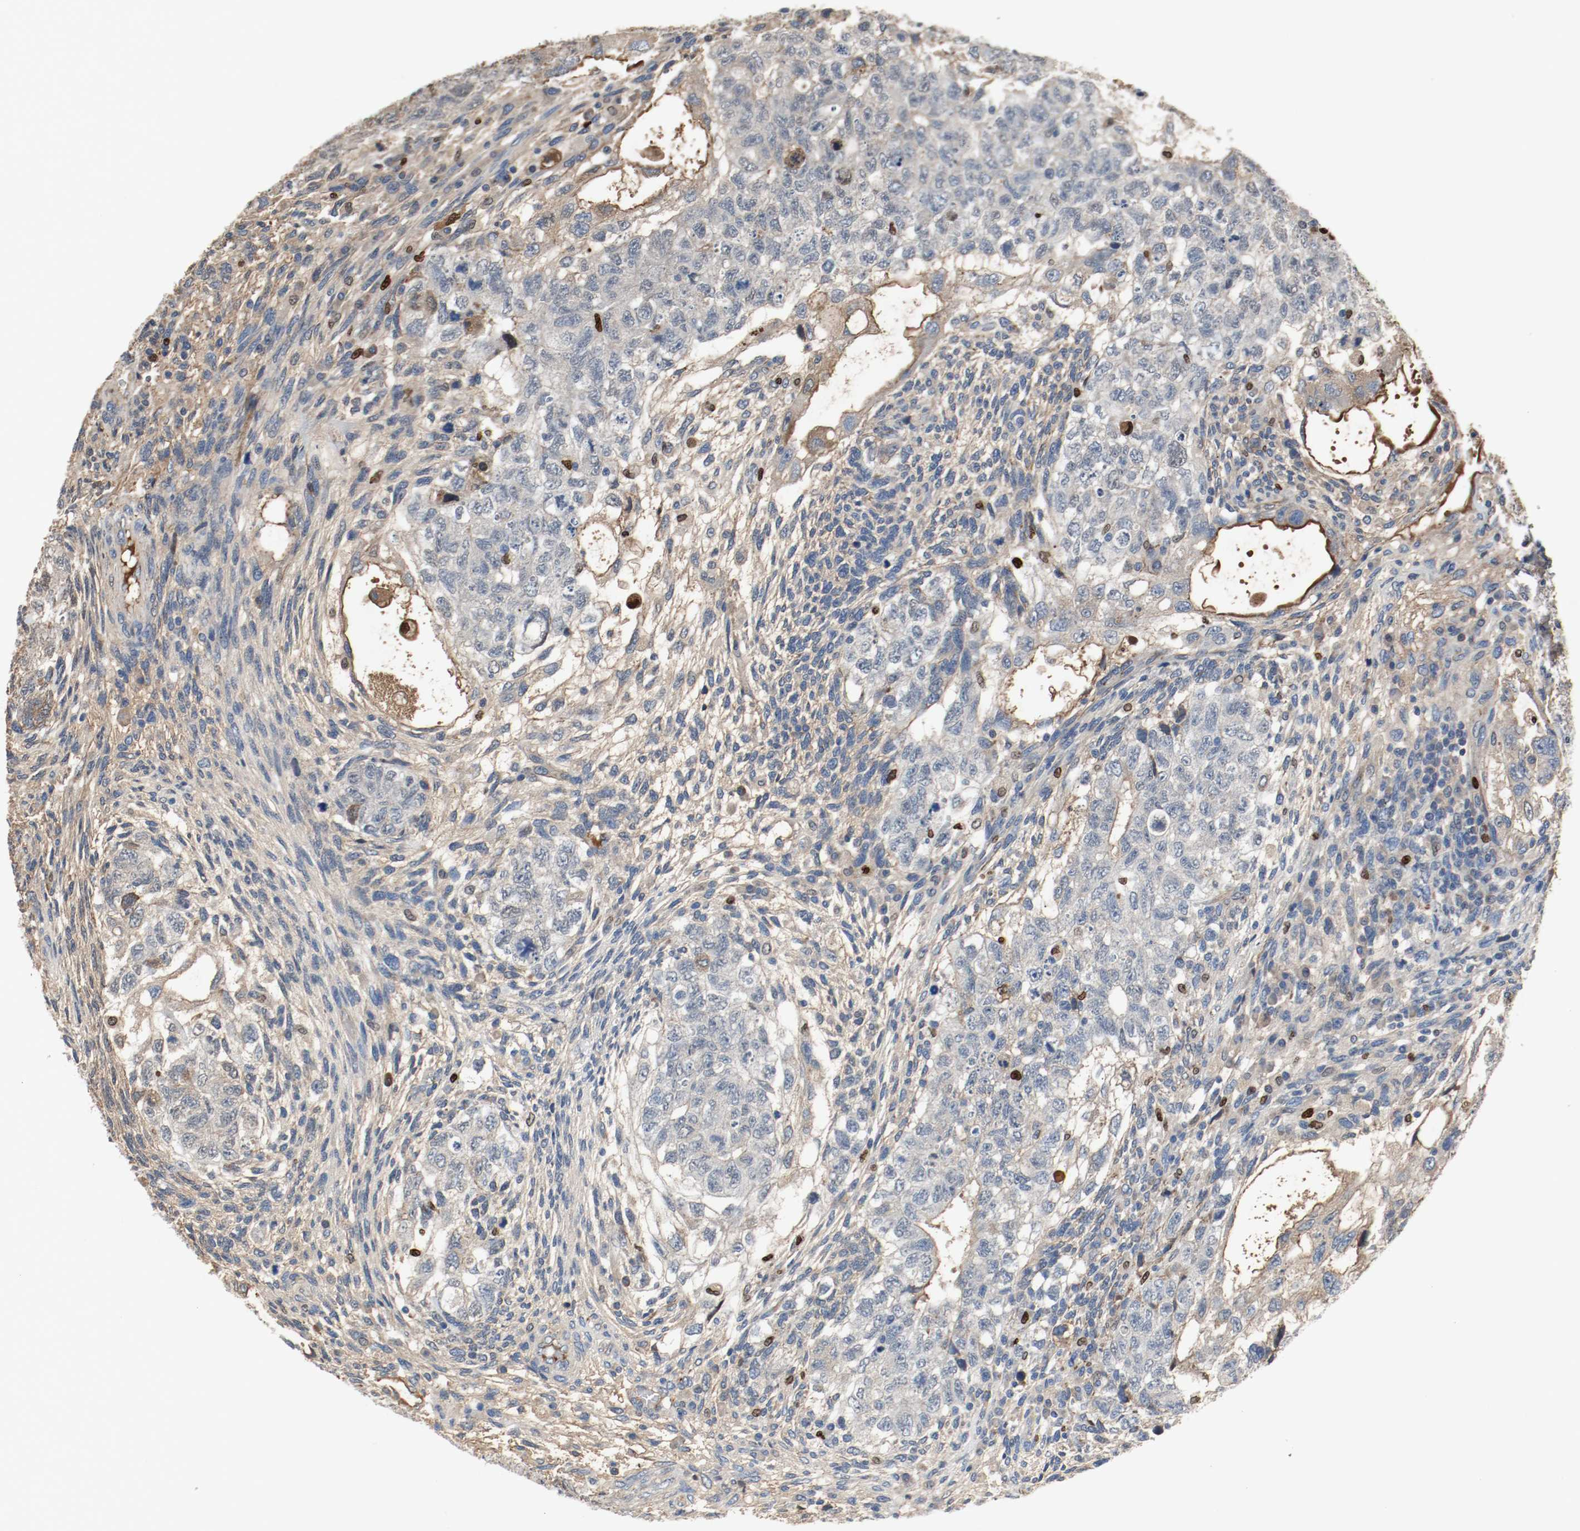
{"staining": {"intensity": "negative", "quantity": "none", "location": "none"}, "tissue": "testis cancer", "cell_type": "Tumor cells", "image_type": "cancer", "snomed": [{"axis": "morphology", "description": "Normal tissue, NOS"}, {"axis": "morphology", "description": "Carcinoma, Embryonal, NOS"}, {"axis": "topography", "description": "Testis"}], "caption": "An immunohistochemistry micrograph of testis embryonal carcinoma is shown. There is no staining in tumor cells of testis embryonal carcinoma.", "gene": "BLK", "patient": {"sex": "male", "age": 36}}